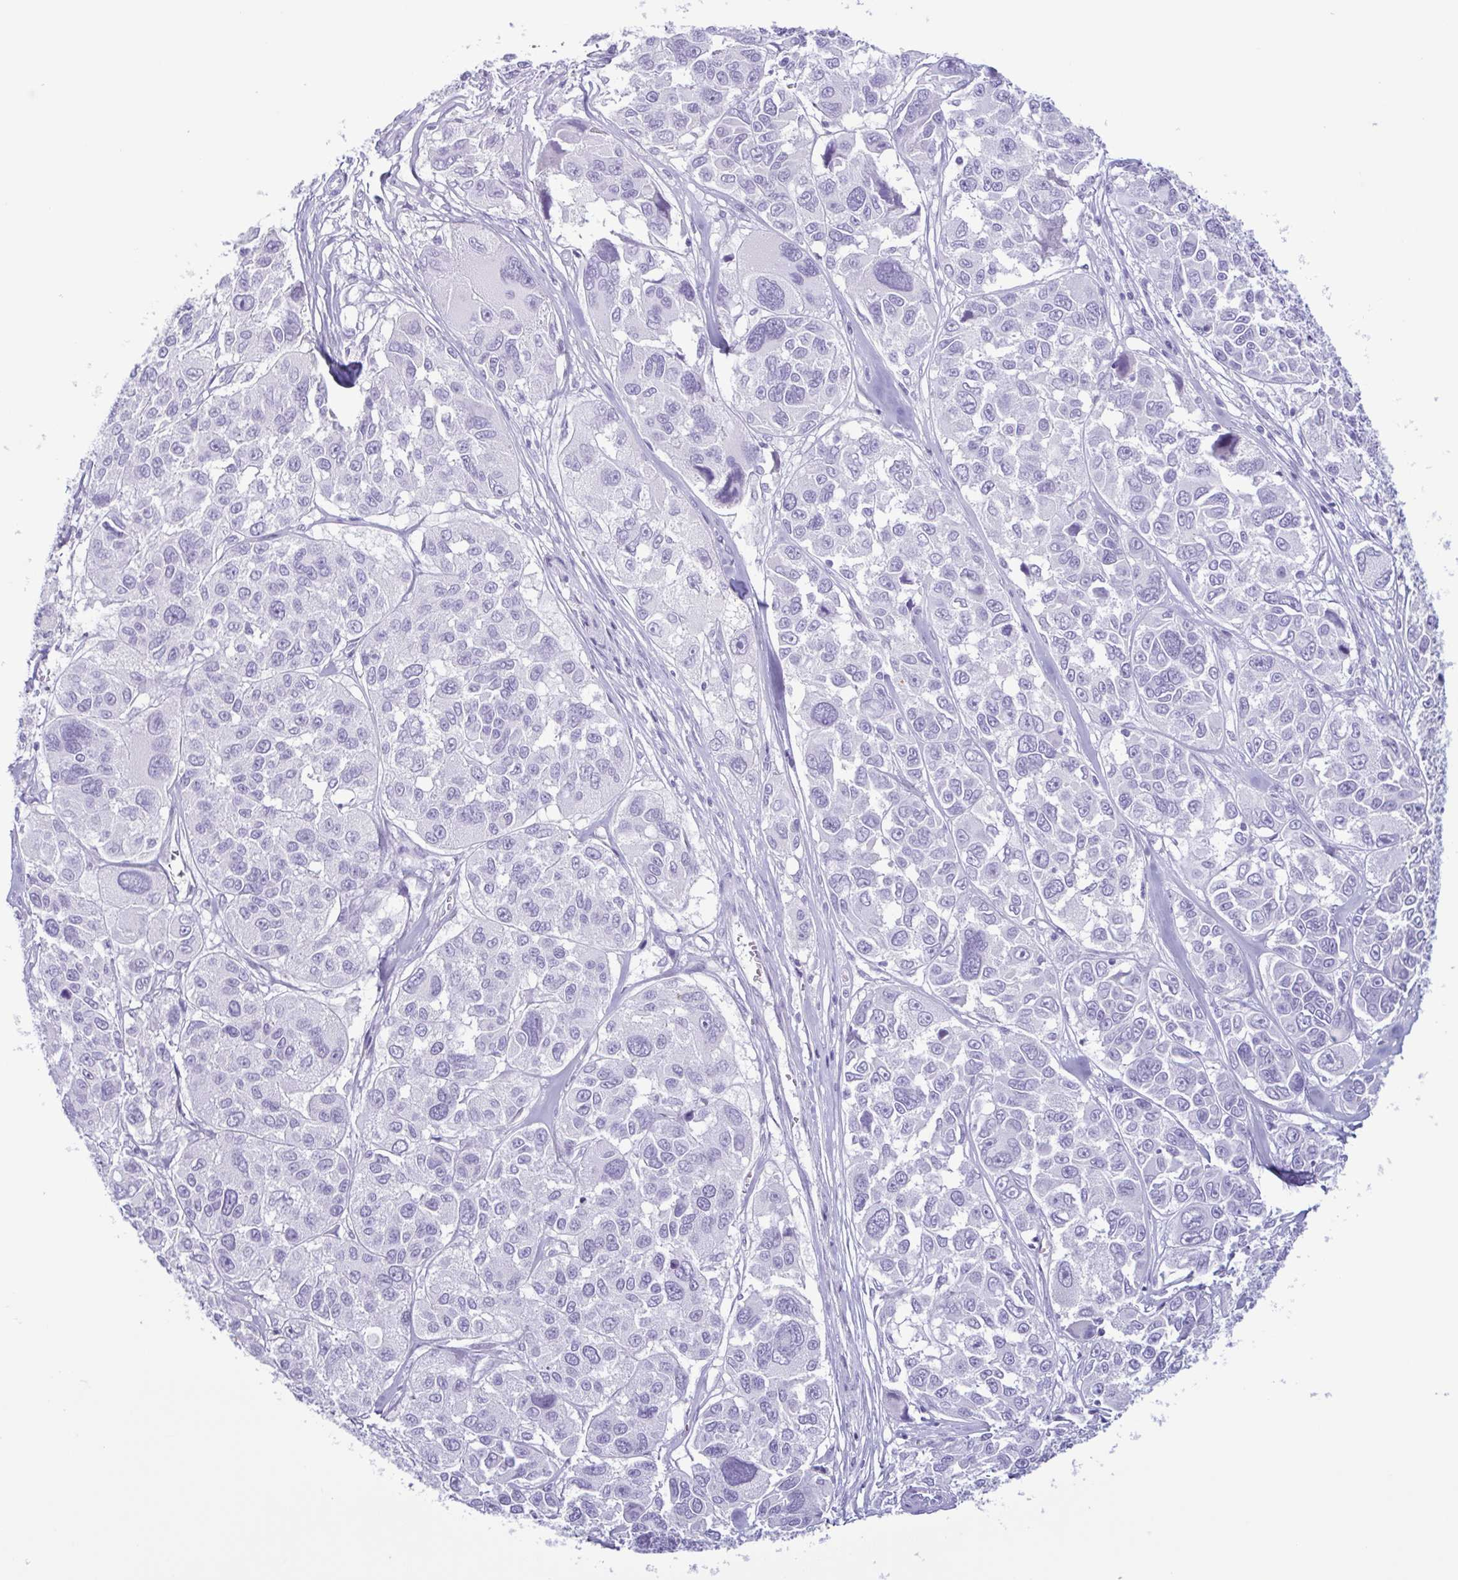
{"staining": {"intensity": "negative", "quantity": "none", "location": "none"}, "tissue": "melanoma", "cell_type": "Tumor cells", "image_type": "cancer", "snomed": [{"axis": "morphology", "description": "Malignant melanoma, NOS"}, {"axis": "topography", "description": "Skin"}], "caption": "Histopathology image shows no significant protein expression in tumor cells of malignant melanoma.", "gene": "LTF", "patient": {"sex": "female", "age": 66}}